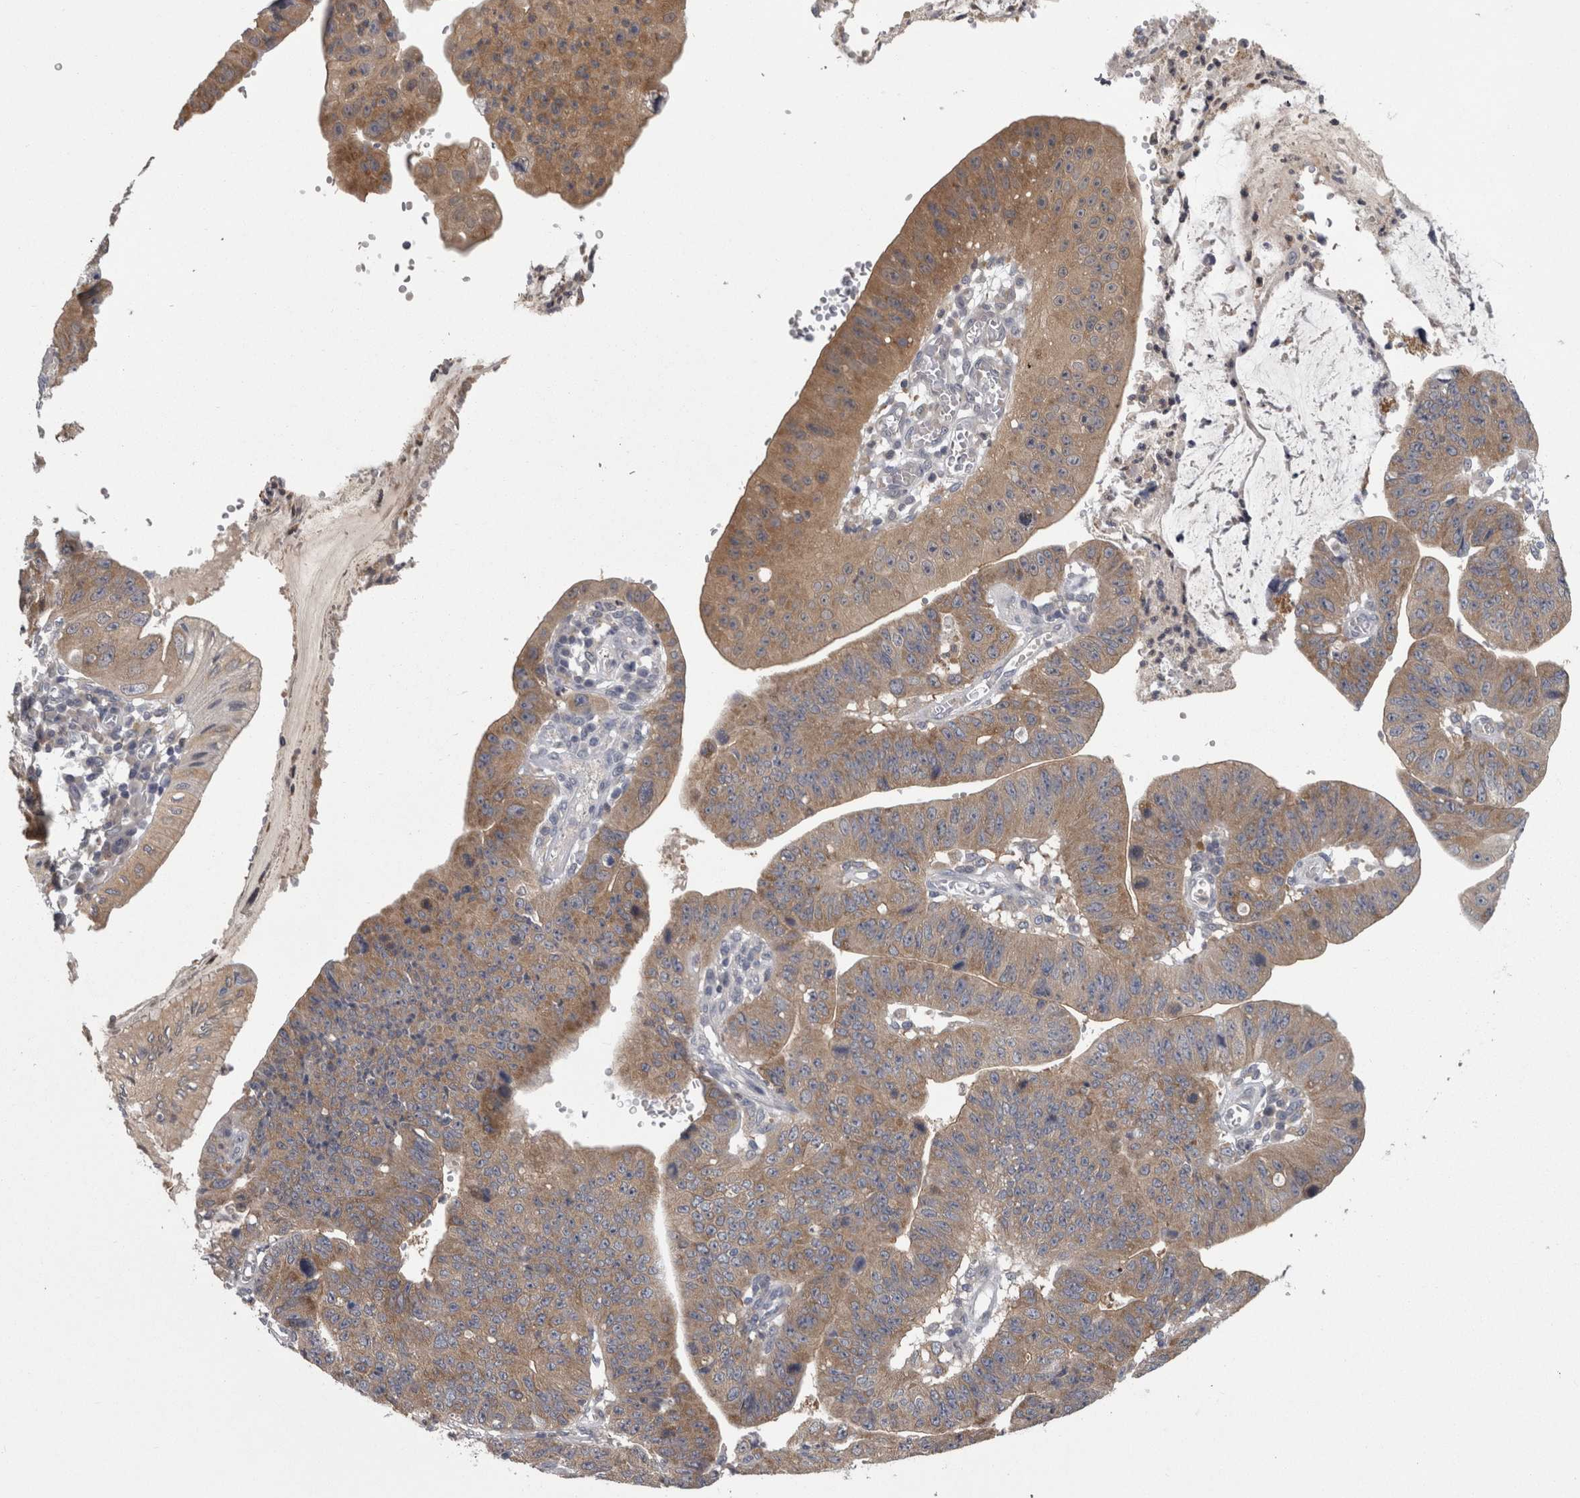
{"staining": {"intensity": "moderate", "quantity": ">75%", "location": "cytoplasmic/membranous"}, "tissue": "stomach cancer", "cell_type": "Tumor cells", "image_type": "cancer", "snomed": [{"axis": "morphology", "description": "Adenocarcinoma, NOS"}, {"axis": "topography", "description": "Stomach"}], "caption": "Human stomach cancer (adenocarcinoma) stained for a protein (brown) displays moderate cytoplasmic/membranous positive expression in approximately >75% of tumor cells.", "gene": "PRKCI", "patient": {"sex": "male", "age": 59}}